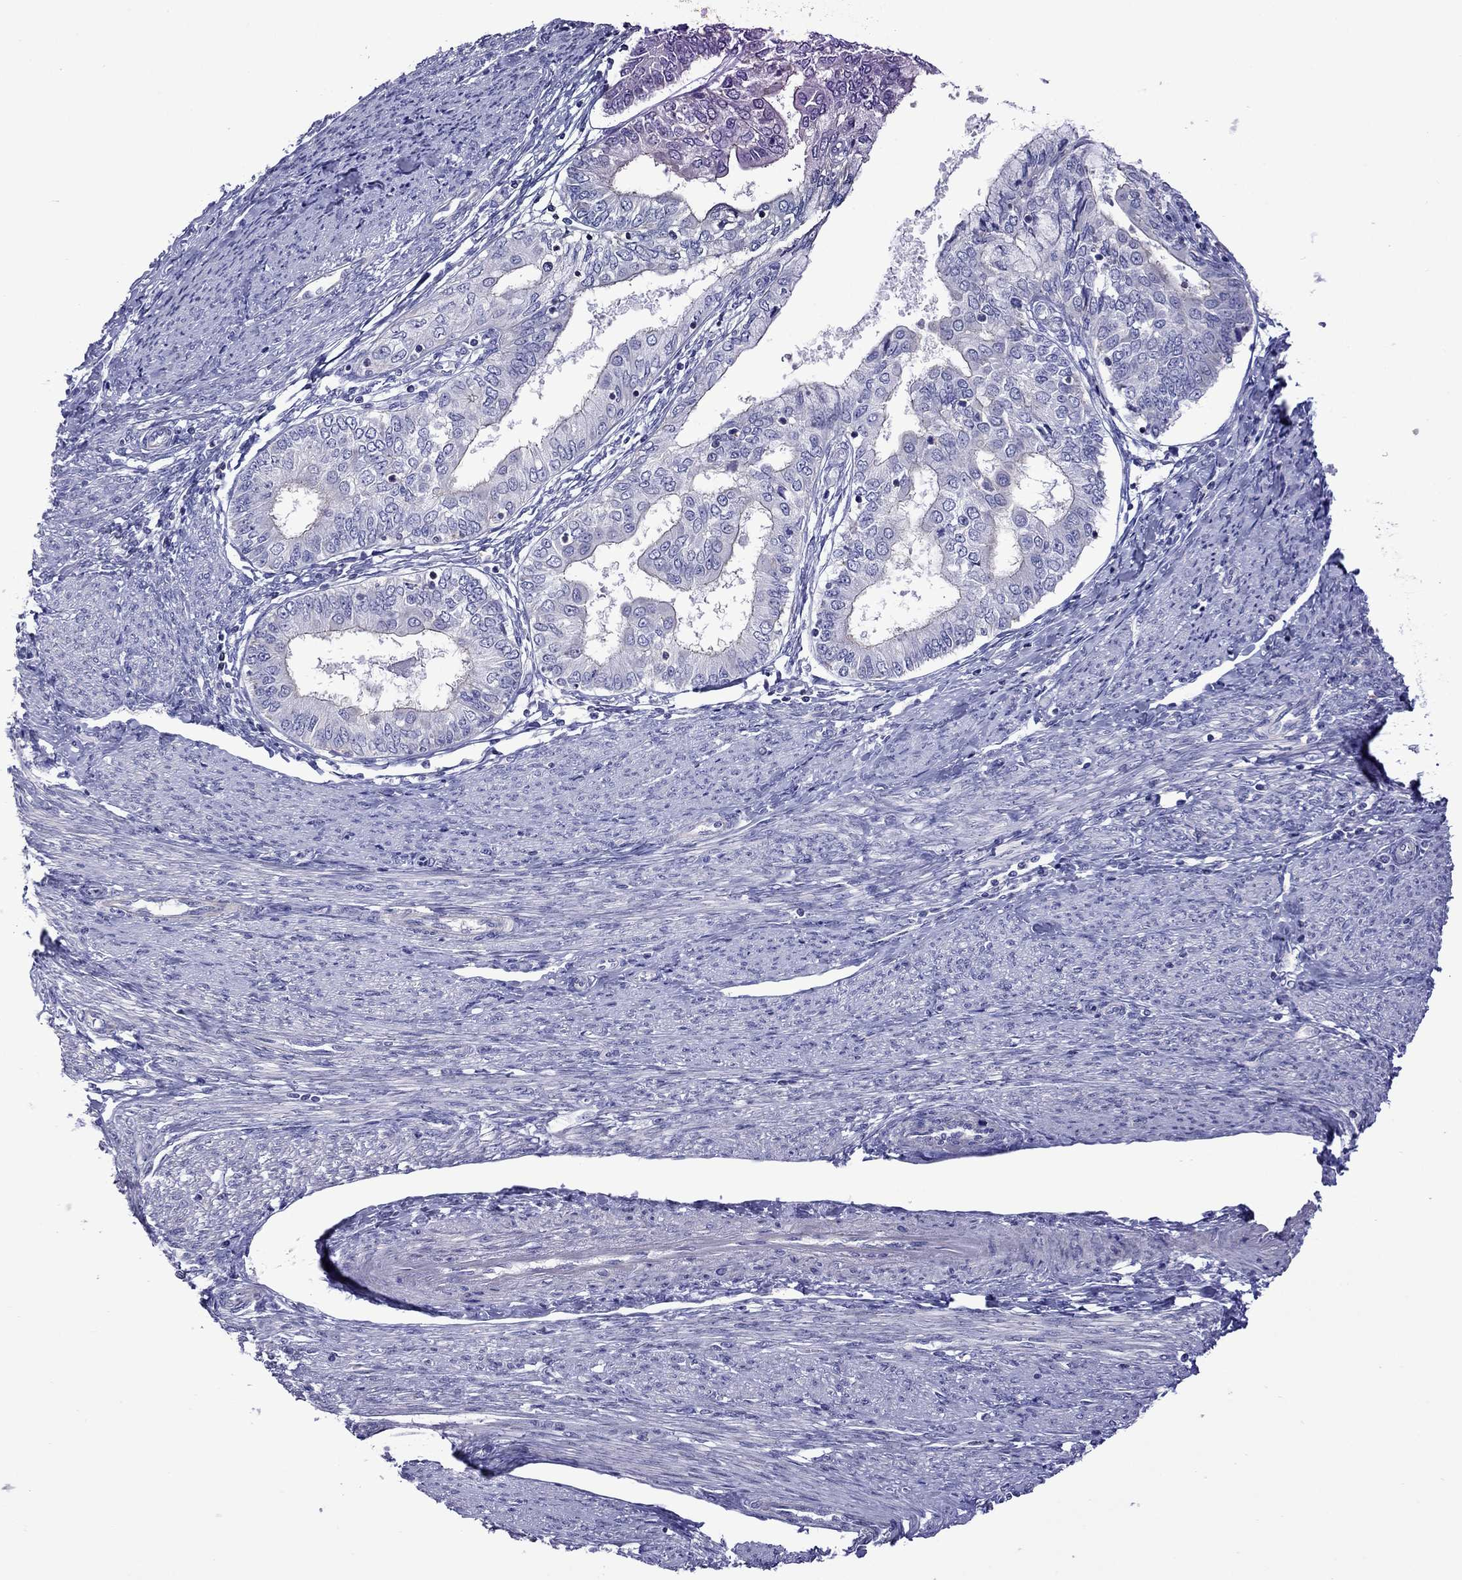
{"staining": {"intensity": "negative", "quantity": "none", "location": "none"}, "tissue": "endometrial cancer", "cell_type": "Tumor cells", "image_type": "cancer", "snomed": [{"axis": "morphology", "description": "Adenocarcinoma, NOS"}, {"axis": "topography", "description": "Endometrium"}], "caption": "High power microscopy image of an immunohistochemistry (IHC) histopathology image of endometrial cancer (adenocarcinoma), revealing no significant positivity in tumor cells. Nuclei are stained in blue.", "gene": "STAR", "patient": {"sex": "female", "age": 68}}